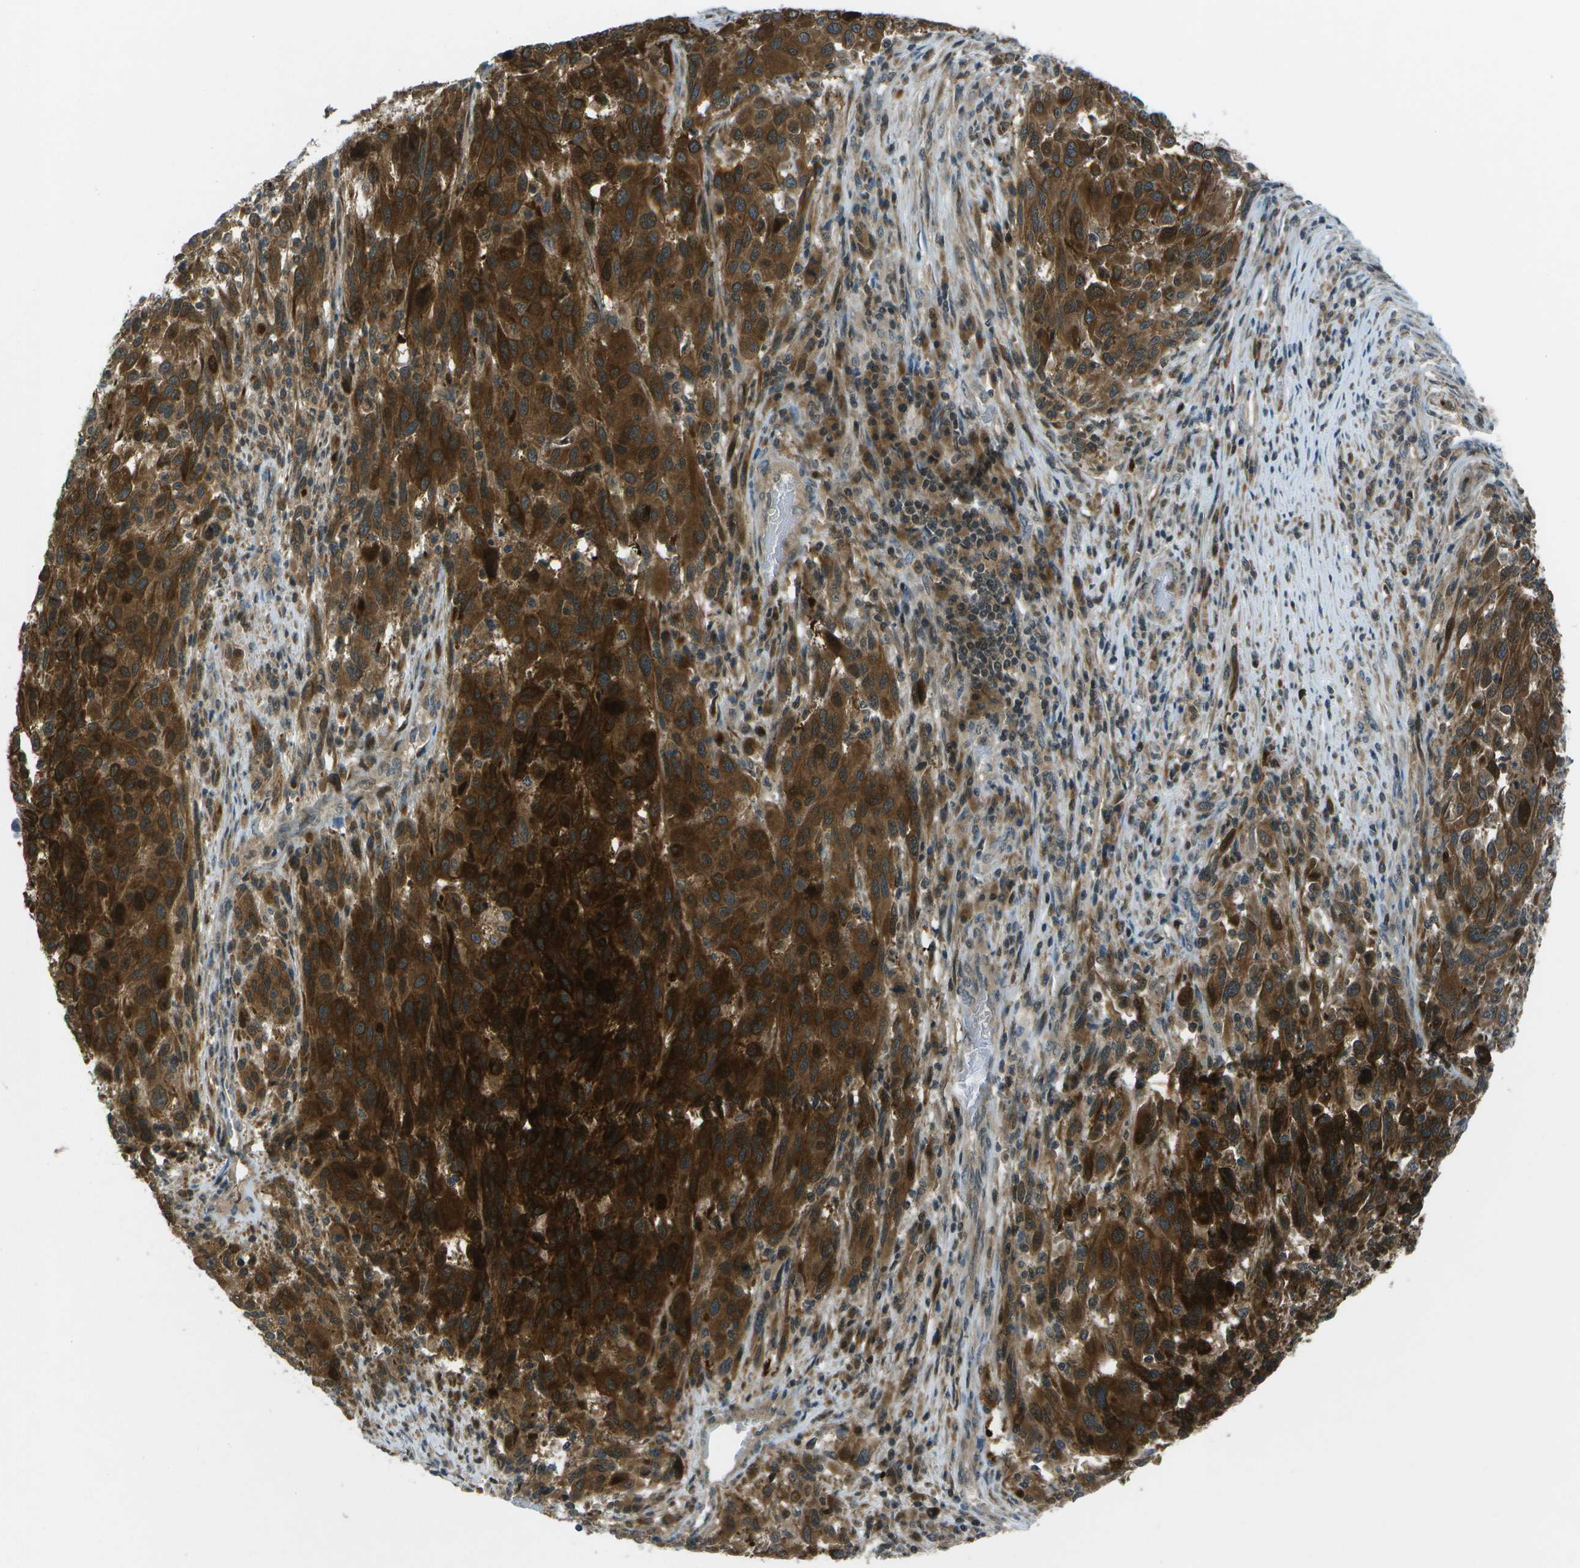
{"staining": {"intensity": "strong", "quantity": ">75%", "location": "cytoplasmic/membranous"}, "tissue": "melanoma", "cell_type": "Tumor cells", "image_type": "cancer", "snomed": [{"axis": "morphology", "description": "Malignant melanoma, Metastatic site"}, {"axis": "topography", "description": "Lymph node"}], "caption": "Immunohistochemistry (IHC) histopathology image of human malignant melanoma (metastatic site) stained for a protein (brown), which displays high levels of strong cytoplasmic/membranous expression in about >75% of tumor cells.", "gene": "TMEM19", "patient": {"sex": "male", "age": 61}}